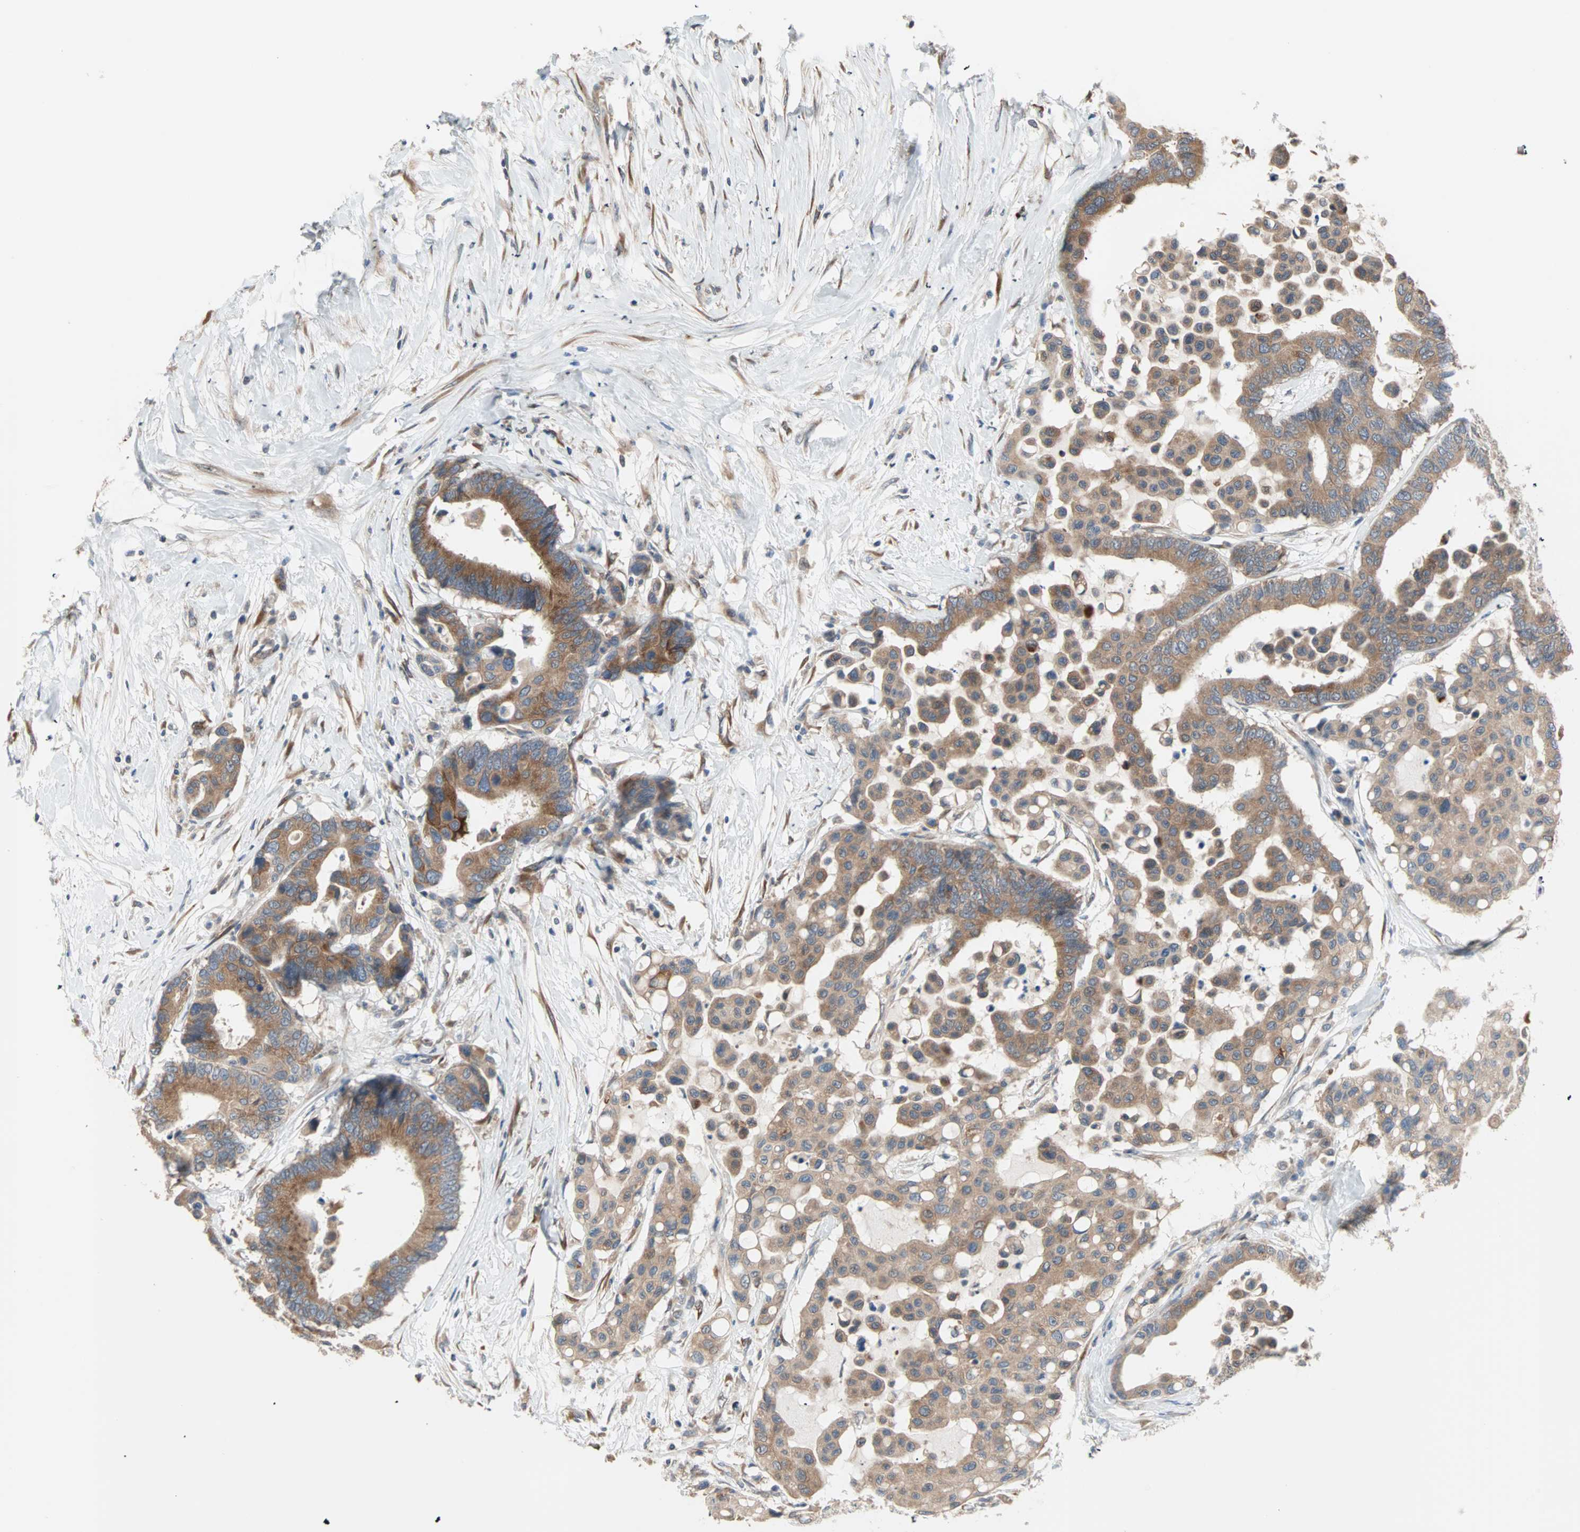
{"staining": {"intensity": "moderate", "quantity": ">75%", "location": "cytoplasmic/membranous"}, "tissue": "colorectal cancer", "cell_type": "Tumor cells", "image_type": "cancer", "snomed": [{"axis": "morphology", "description": "Normal tissue, NOS"}, {"axis": "morphology", "description": "Adenocarcinoma, NOS"}, {"axis": "topography", "description": "Colon"}], "caption": "Approximately >75% of tumor cells in colorectal cancer reveal moderate cytoplasmic/membranous protein staining as visualized by brown immunohistochemical staining.", "gene": "SAR1A", "patient": {"sex": "male", "age": 82}}